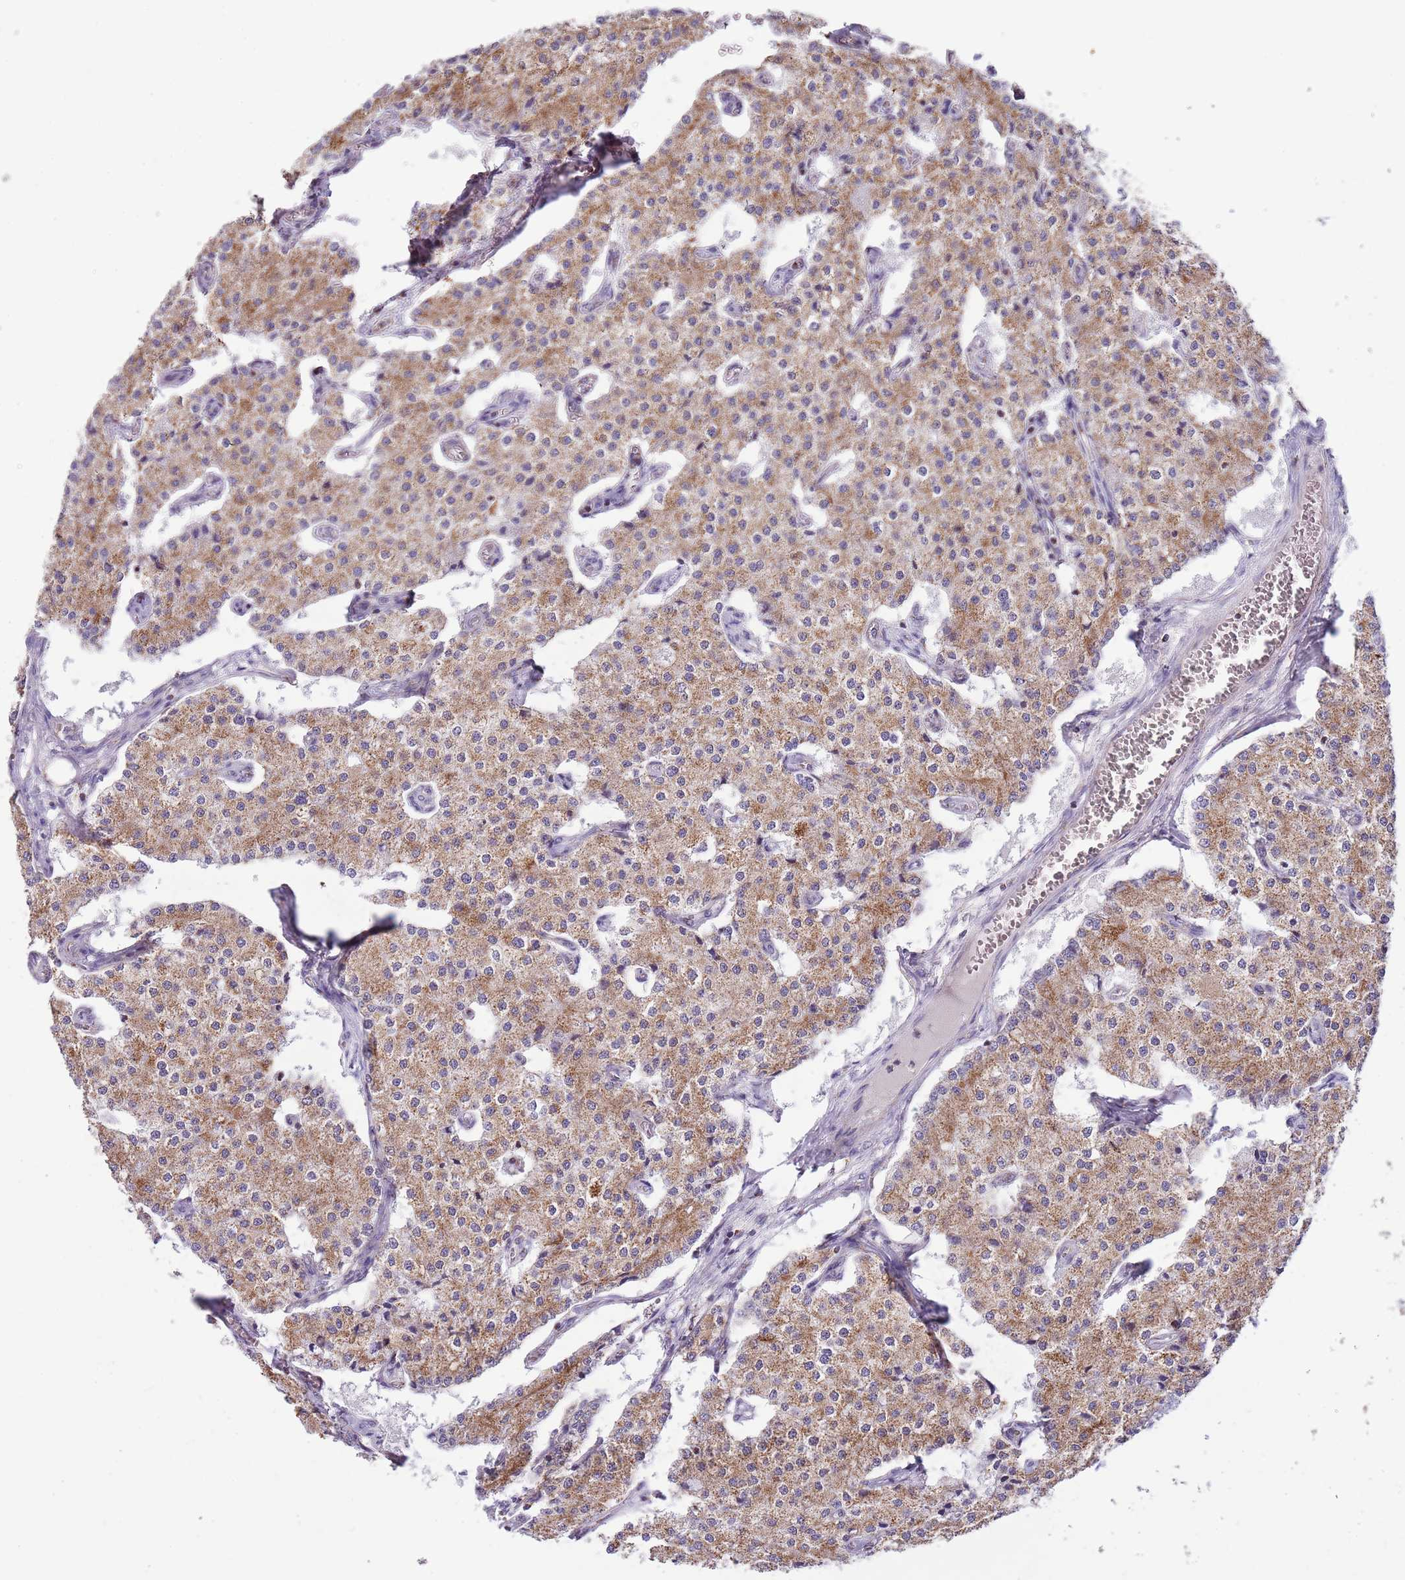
{"staining": {"intensity": "moderate", "quantity": ">75%", "location": "cytoplasmic/membranous"}, "tissue": "carcinoid", "cell_type": "Tumor cells", "image_type": "cancer", "snomed": [{"axis": "morphology", "description": "Carcinoid, malignant, NOS"}, {"axis": "topography", "description": "Colon"}], "caption": "A brown stain highlights moderate cytoplasmic/membranous positivity of a protein in carcinoid tumor cells. Using DAB (brown) and hematoxylin (blue) stains, captured at high magnification using brightfield microscopy.", "gene": "LHX6", "patient": {"sex": "female", "age": 52}}